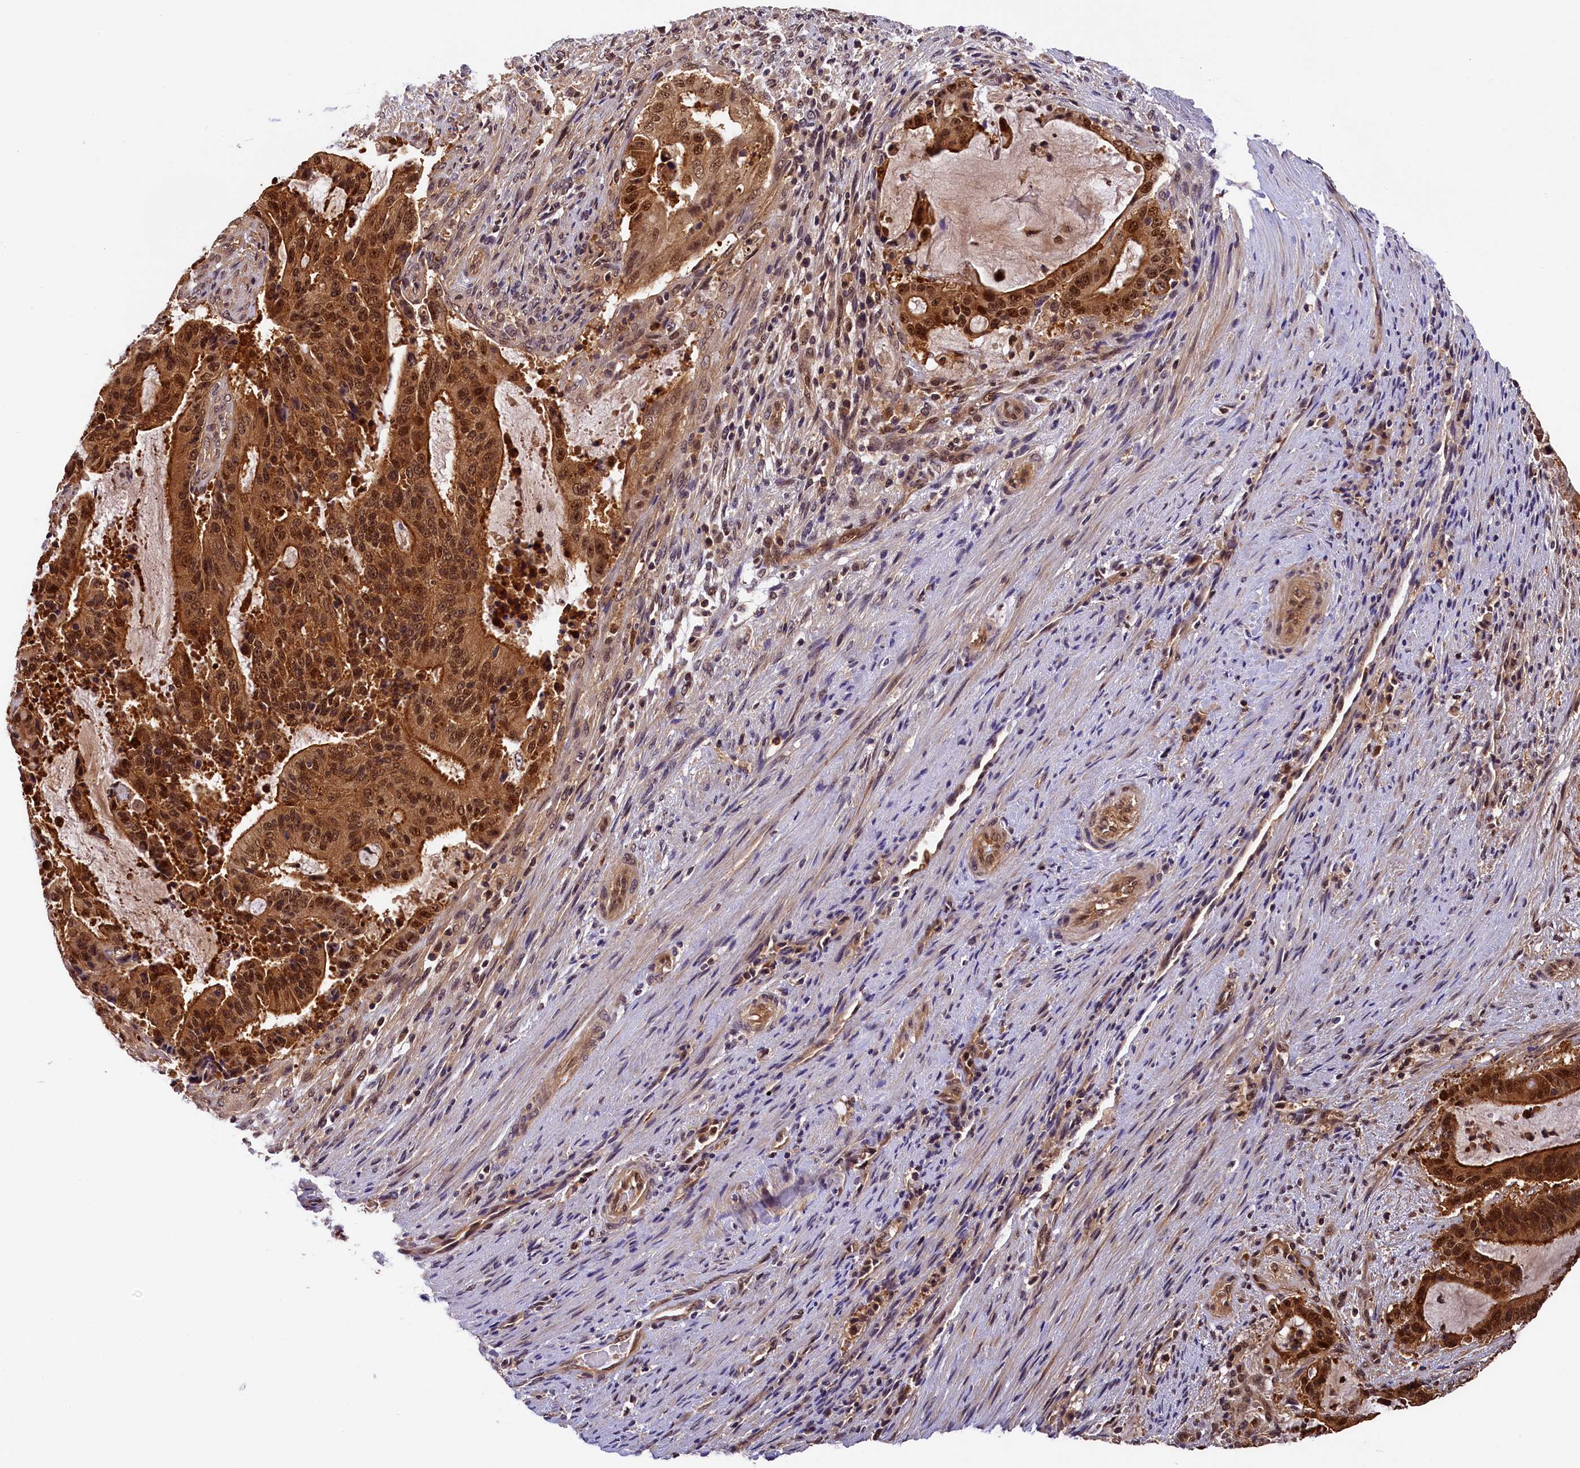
{"staining": {"intensity": "strong", "quantity": ">75%", "location": "cytoplasmic/membranous,nuclear"}, "tissue": "liver cancer", "cell_type": "Tumor cells", "image_type": "cancer", "snomed": [{"axis": "morphology", "description": "Normal tissue, NOS"}, {"axis": "morphology", "description": "Cholangiocarcinoma"}, {"axis": "topography", "description": "Liver"}, {"axis": "topography", "description": "Peripheral nerve tissue"}], "caption": "Liver cancer was stained to show a protein in brown. There is high levels of strong cytoplasmic/membranous and nuclear expression in approximately >75% of tumor cells.", "gene": "EIF6", "patient": {"sex": "female", "age": 73}}